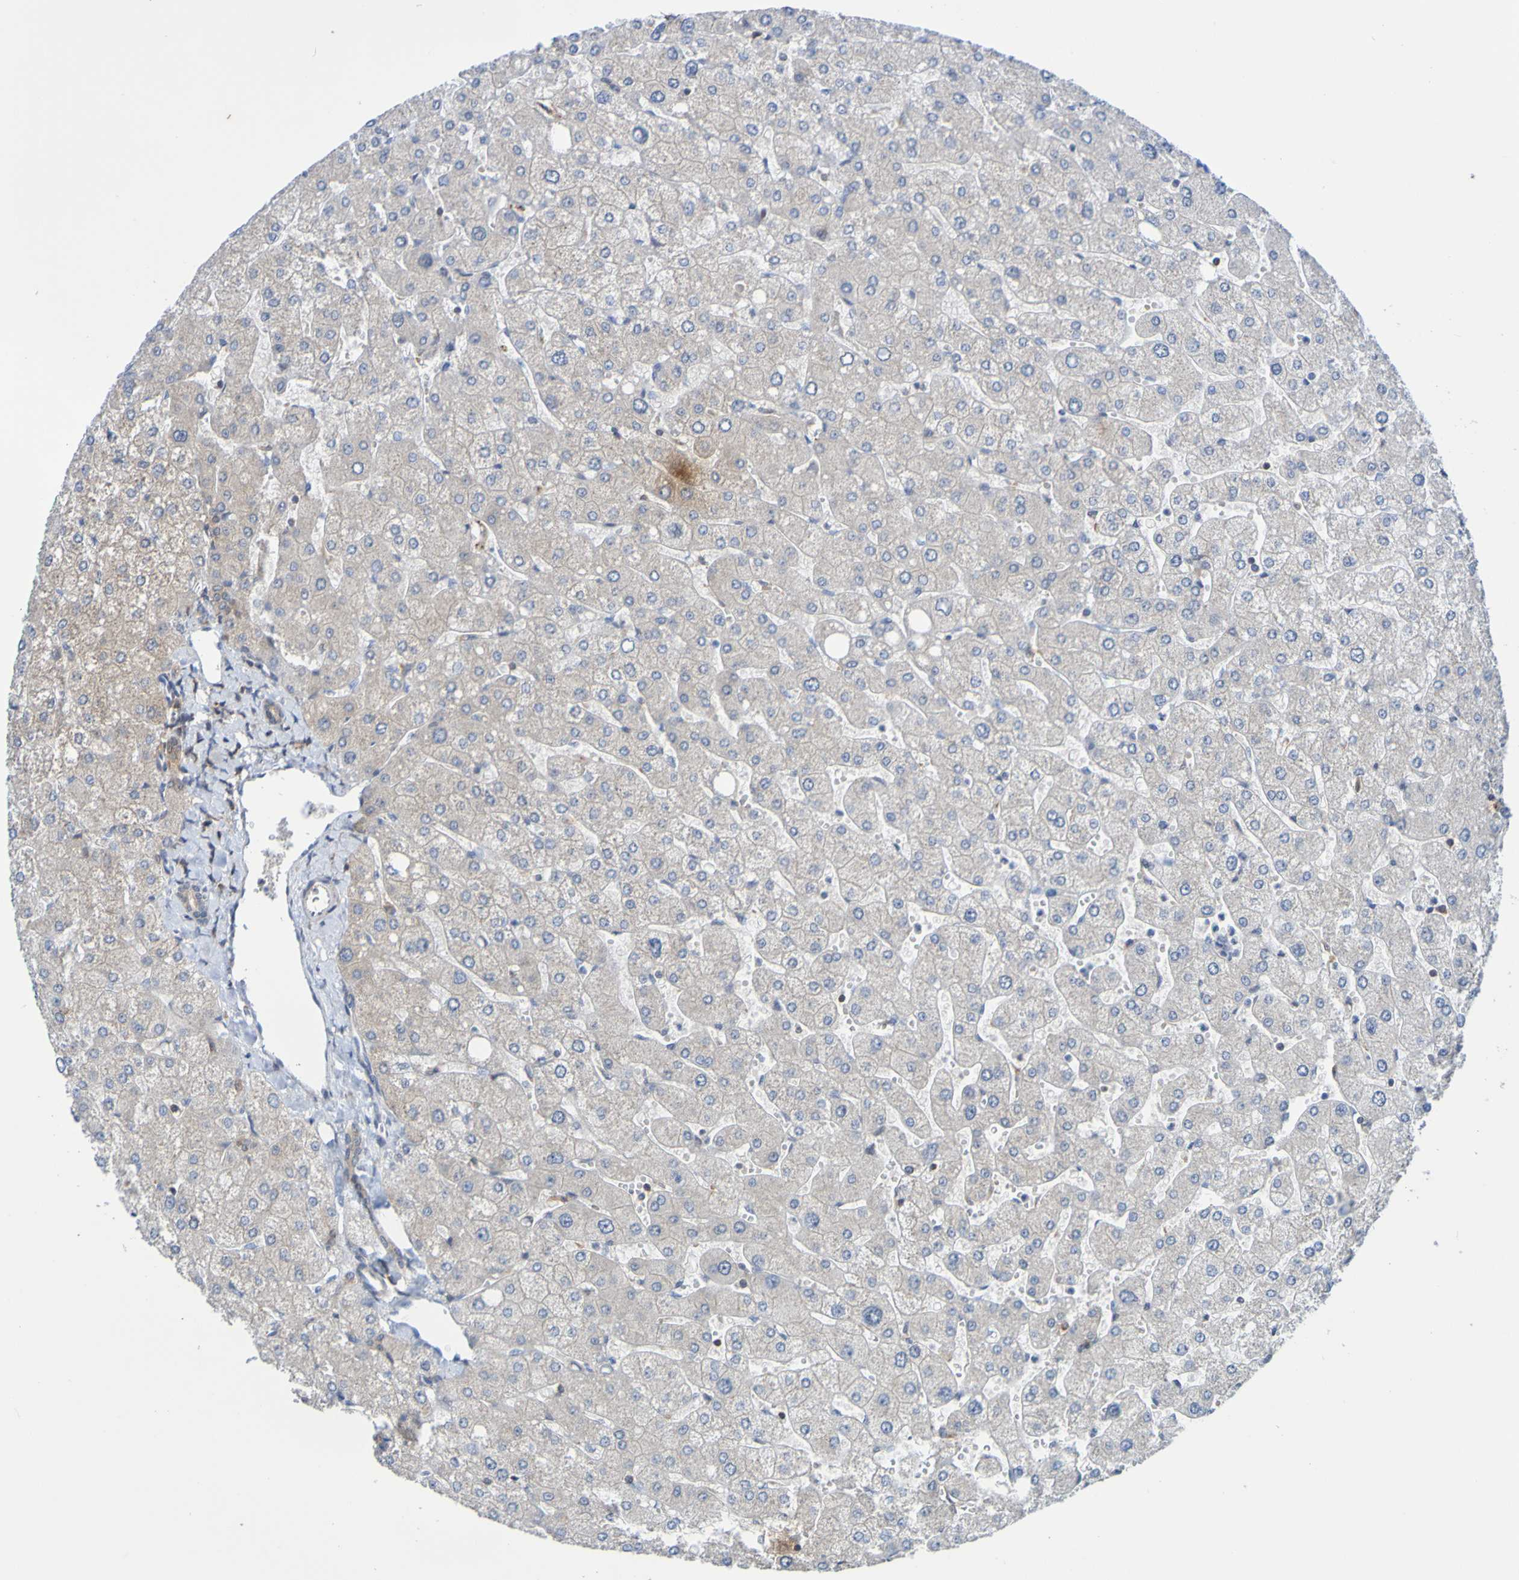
{"staining": {"intensity": "weak", "quantity": ">75%", "location": "cytoplasmic/membranous"}, "tissue": "liver", "cell_type": "Cholangiocytes", "image_type": "normal", "snomed": [{"axis": "morphology", "description": "Normal tissue, NOS"}, {"axis": "topography", "description": "Liver"}], "caption": "Liver stained with immunohistochemistry (IHC) demonstrates weak cytoplasmic/membranous staining in approximately >75% of cholangiocytes.", "gene": "ATIC", "patient": {"sex": "male", "age": 55}}